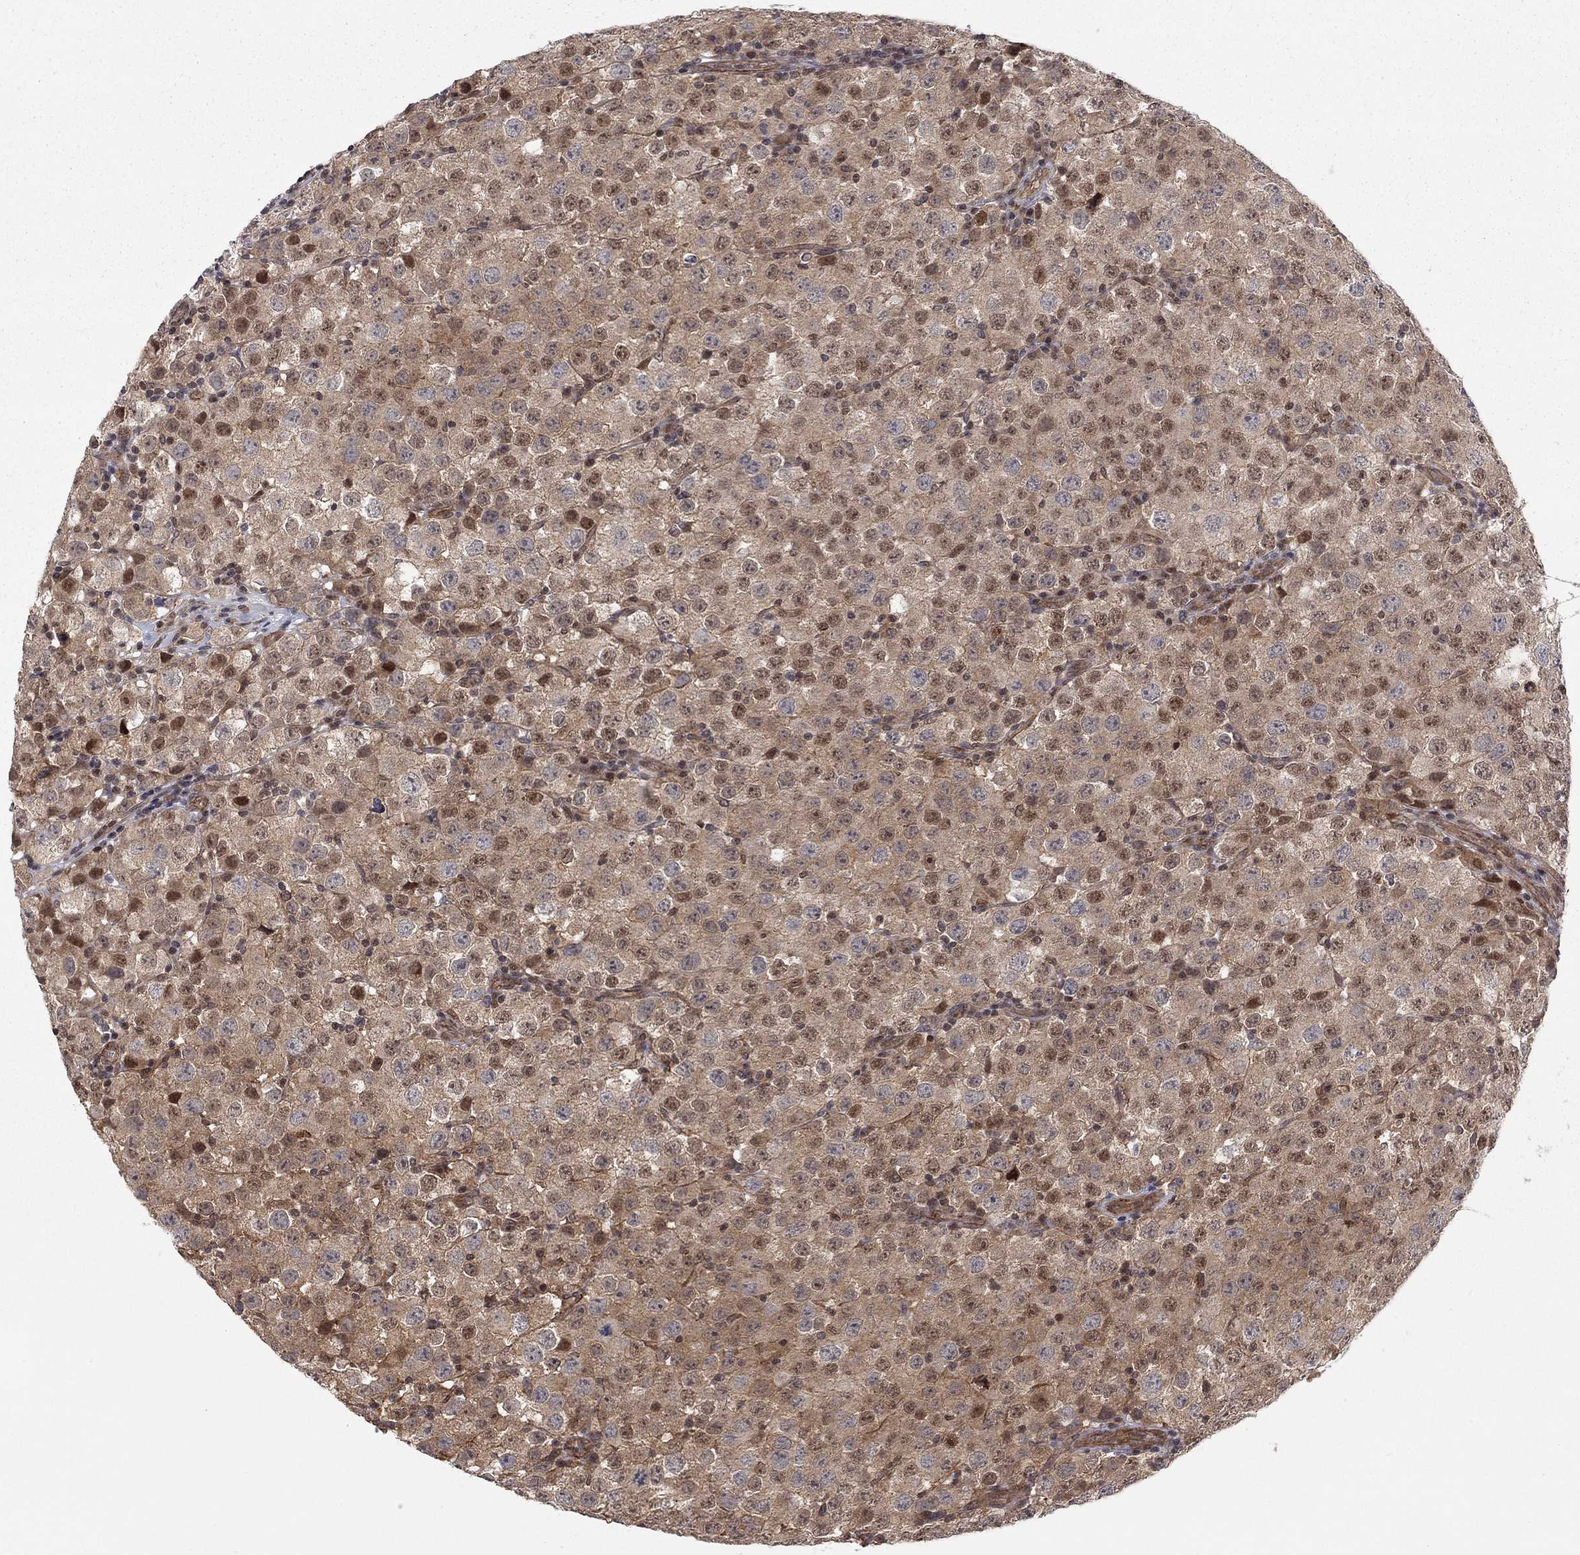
{"staining": {"intensity": "moderate", "quantity": "25%-75%", "location": "cytoplasmic/membranous,nuclear"}, "tissue": "testis cancer", "cell_type": "Tumor cells", "image_type": "cancer", "snomed": [{"axis": "morphology", "description": "Seminoma, NOS"}, {"axis": "topography", "description": "Testis"}], "caption": "Testis cancer (seminoma) tissue demonstrates moderate cytoplasmic/membranous and nuclear expression in about 25%-75% of tumor cells", "gene": "TDP1", "patient": {"sex": "male", "age": 34}}